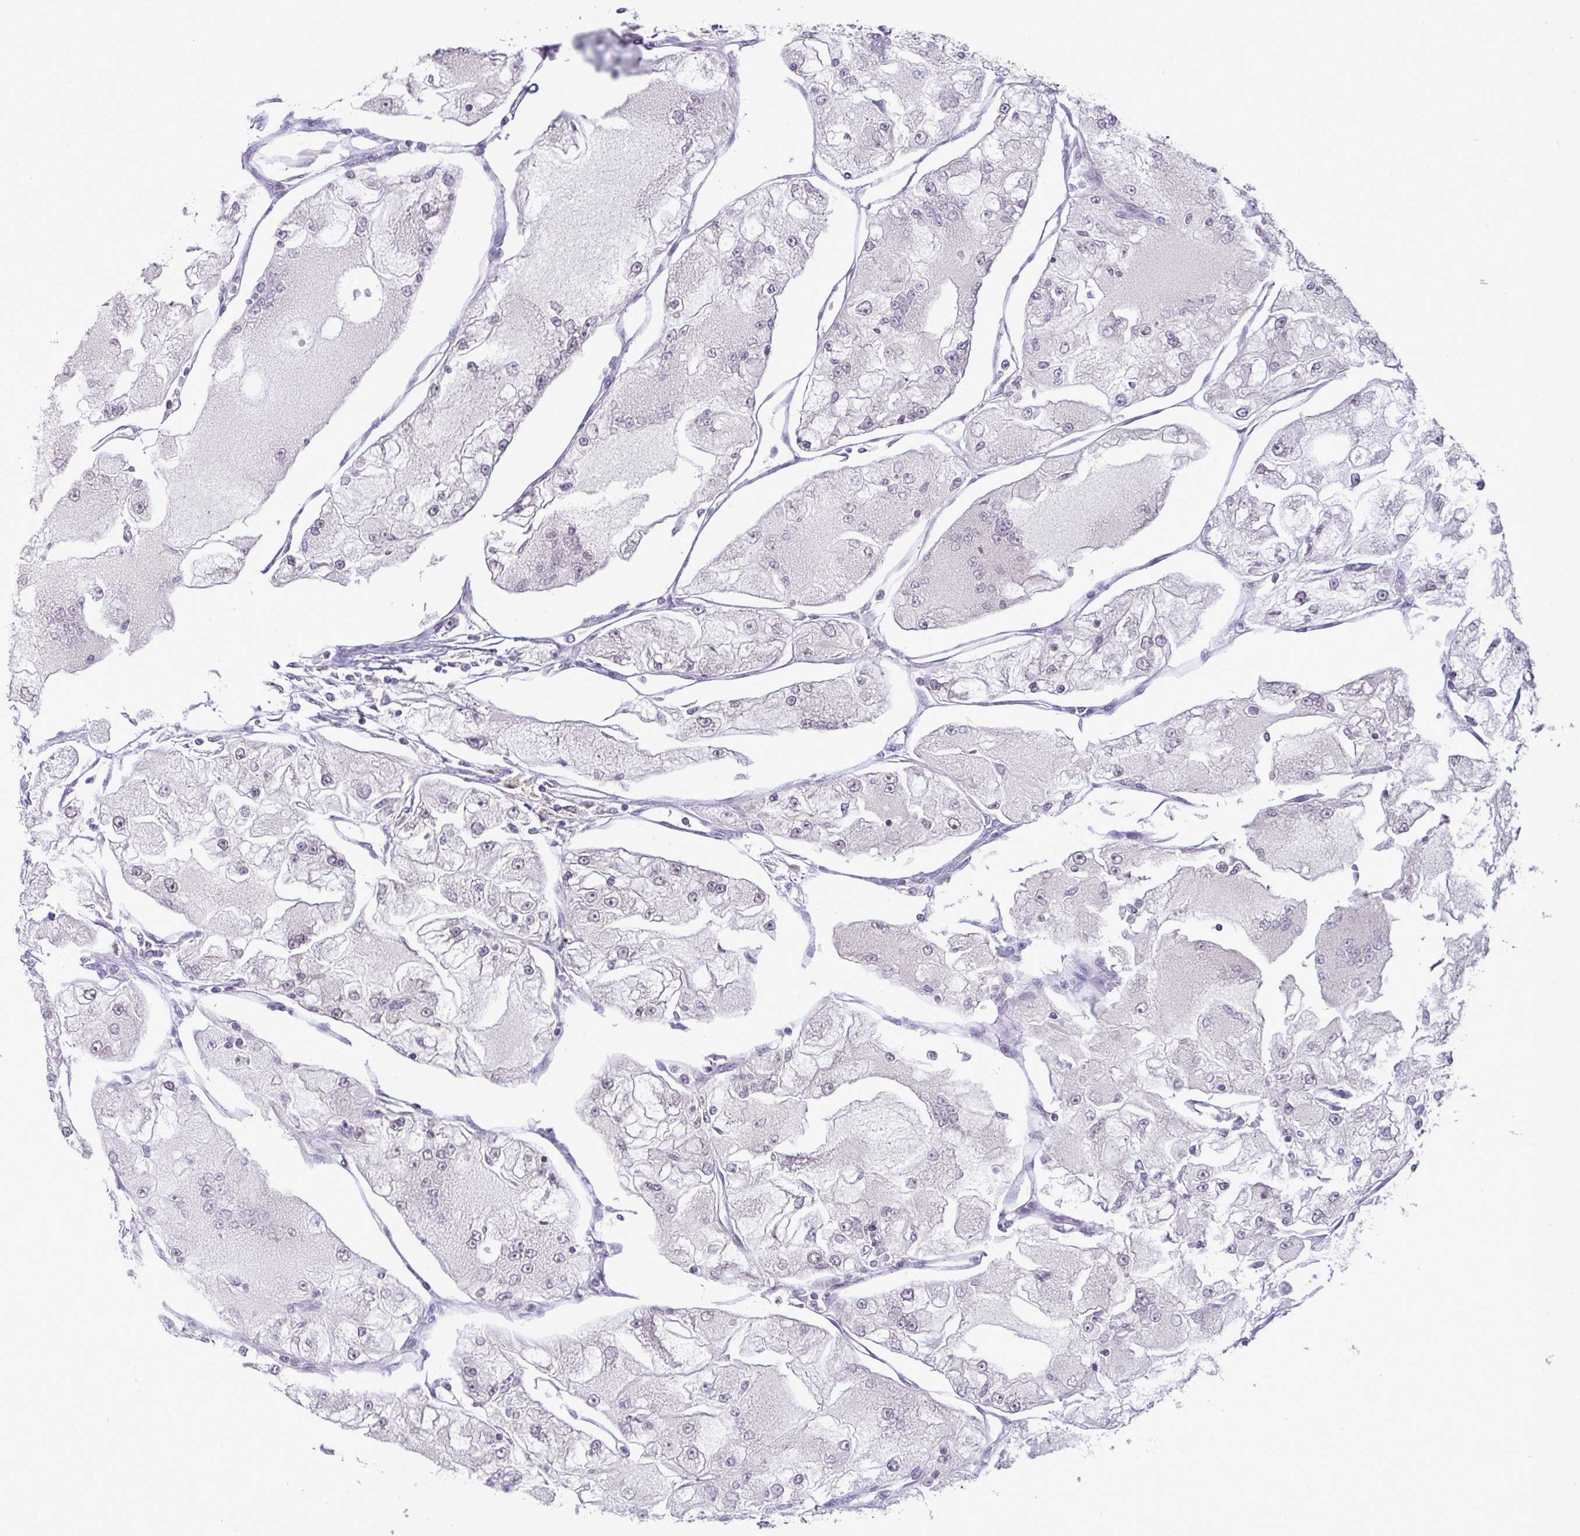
{"staining": {"intensity": "negative", "quantity": "none", "location": "none"}, "tissue": "renal cancer", "cell_type": "Tumor cells", "image_type": "cancer", "snomed": [{"axis": "morphology", "description": "Adenocarcinoma, NOS"}, {"axis": "topography", "description": "Kidney"}], "caption": "High power microscopy histopathology image of an immunohistochemistry image of renal cancer, revealing no significant positivity in tumor cells.", "gene": "NT5C1A", "patient": {"sex": "female", "age": 72}}